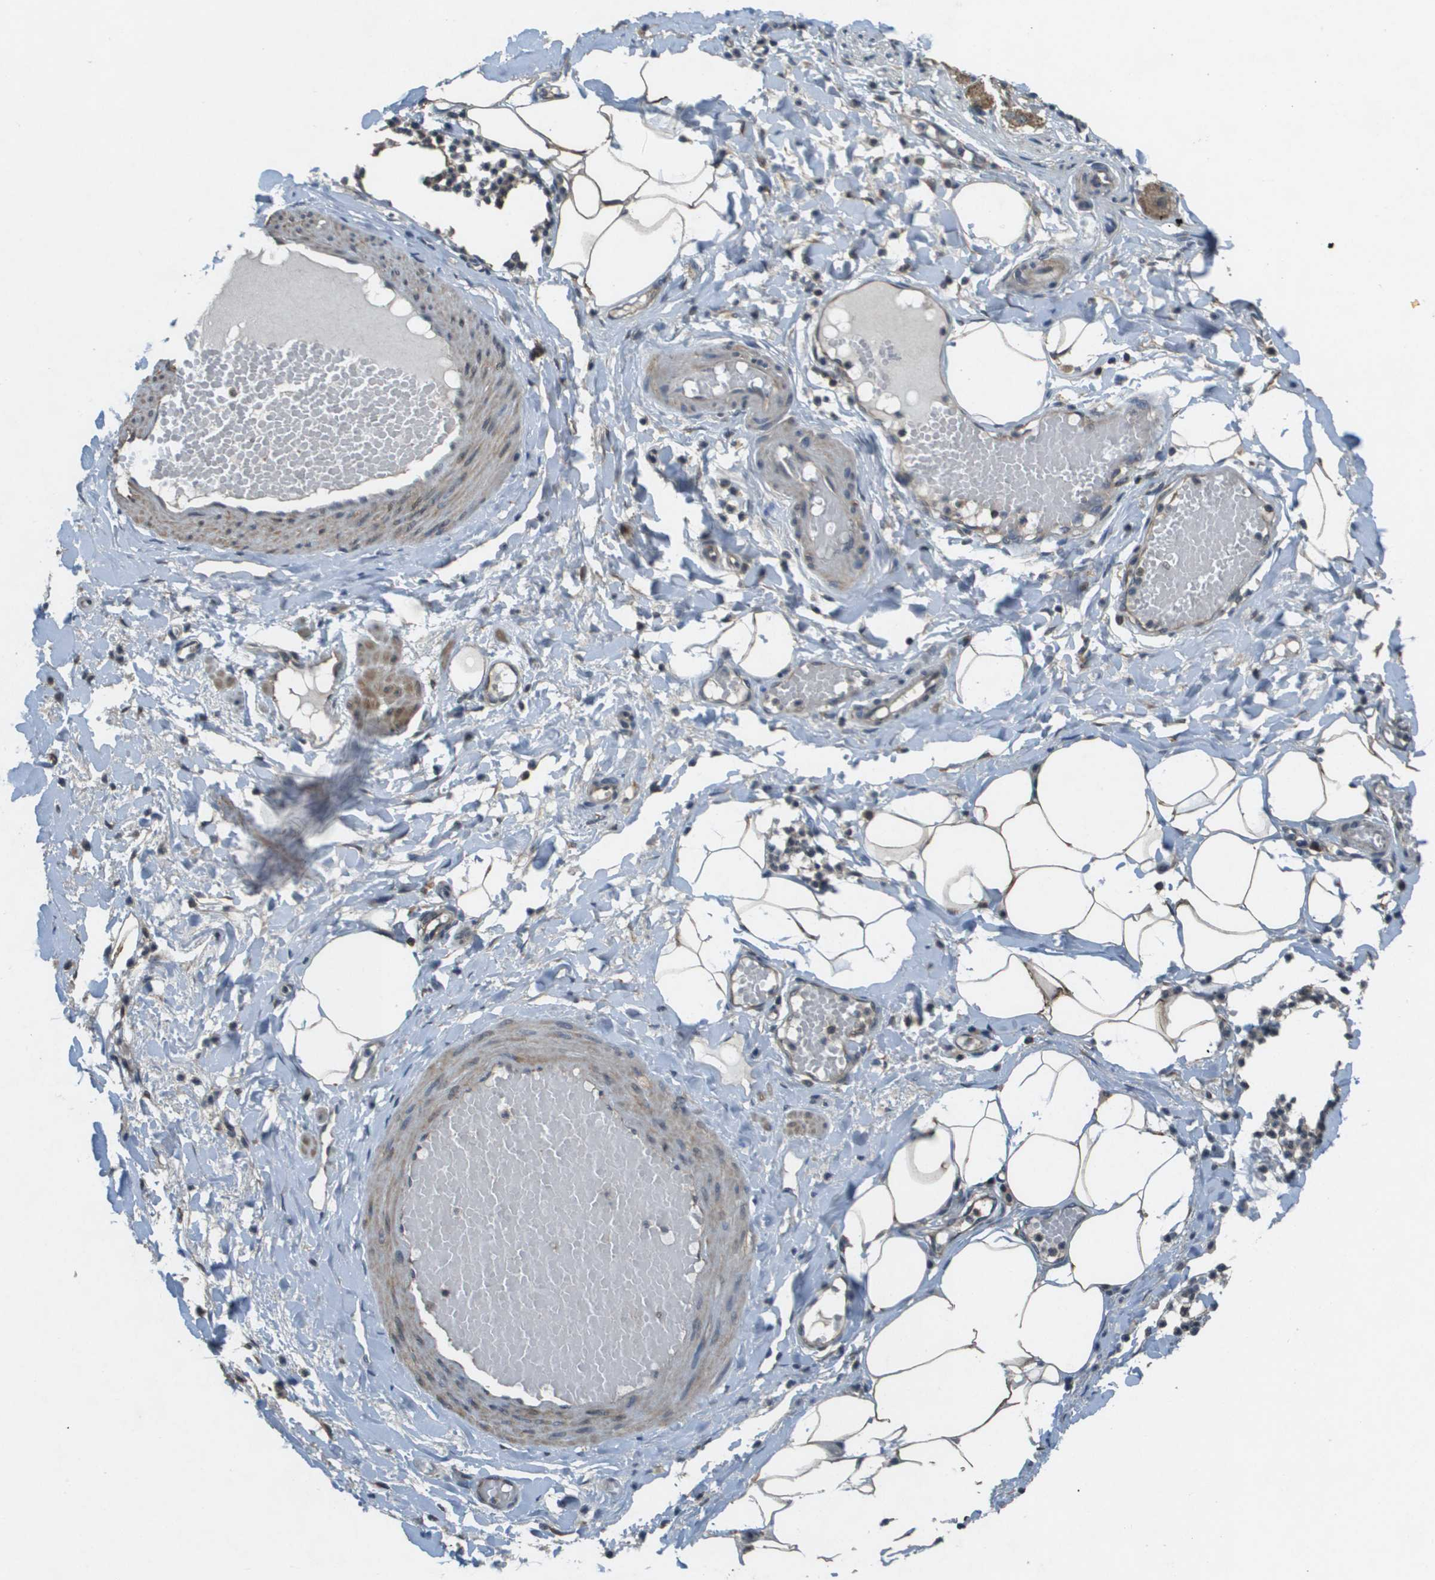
{"staining": {"intensity": "moderate", "quantity": ">75%", "location": "cytoplasmic/membranous"}, "tissue": "adipose tissue", "cell_type": "Adipocytes", "image_type": "normal", "snomed": [{"axis": "morphology", "description": "Normal tissue, NOS"}, {"axis": "topography", "description": "Soft tissue"}, {"axis": "topography", "description": "Vascular tissue"}], "caption": "Adipocytes demonstrate medium levels of moderate cytoplasmic/membranous staining in approximately >75% of cells in unremarkable human adipose tissue.", "gene": "CDKN2C", "patient": {"sex": "female", "age": 35}}